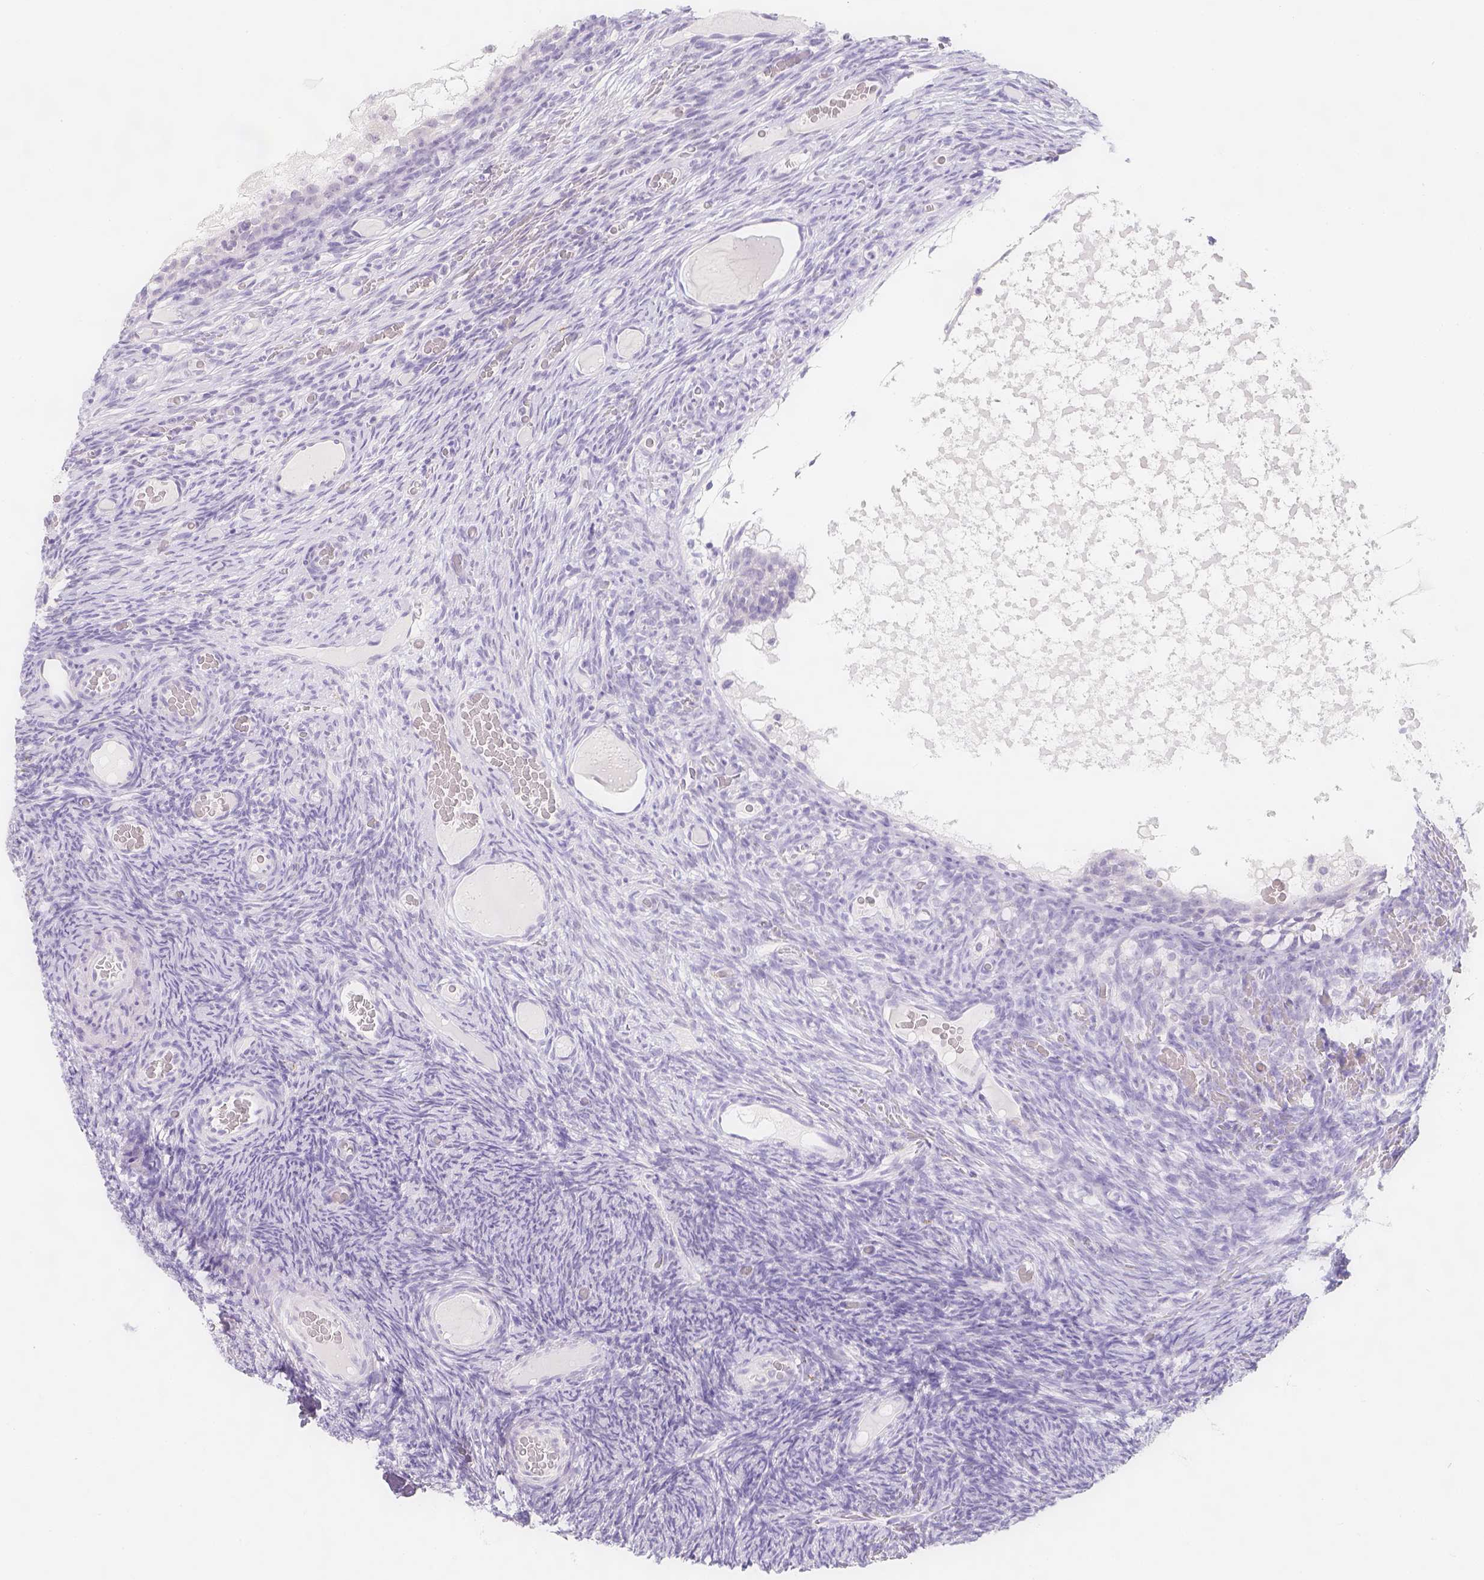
{"staining": {"intensity": "negative", "quantity": "none", "location": "none"}, "tissue": "ovary", "cell_type": "Ovarian stroma cells", "image_type": "normal", "snomed": [{"axis": "morphology", "description": "Normal tissue, NOS"}, {"axis": "topography", "description": "Ovary"}], "caption": "Ovarian stroma cells are negative for protein expression in normal human ovary. (DAB IHC visualized using brightfield microscopy, high magnification).", "gene": "SLC18A1", "patient": {"sex": "female", "age": 34}}